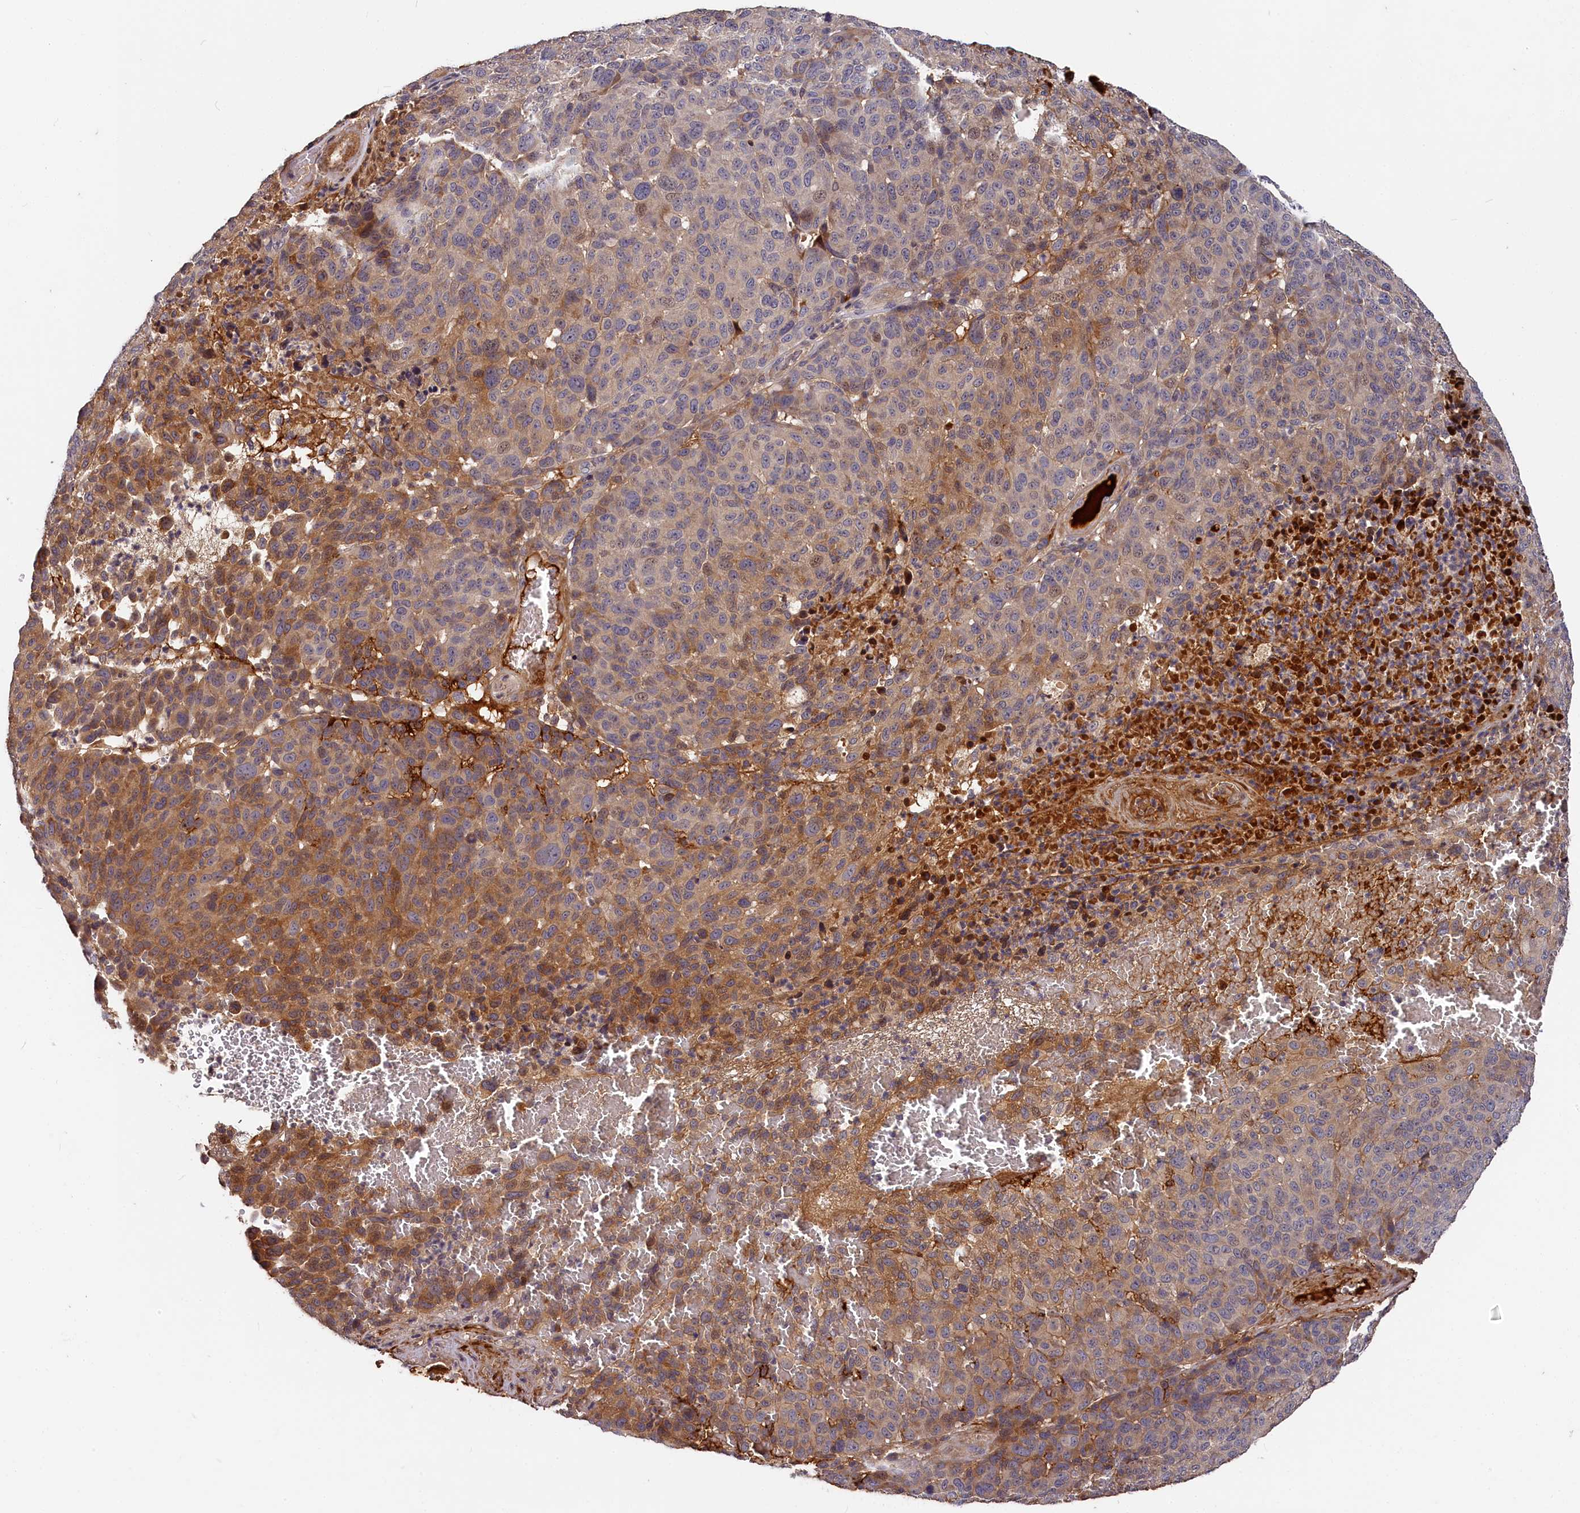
{"staining": {"intensity": "moderate", "quantity": "25%-75%", "location": "cytoplasmic/membranous"}, "tissue": "melanoma", "cell_type": "Tumor cells", "image_type": "cancer", "snomed": [{"axis": "morphology", "description": "Malignant melanoma, NOS"}, {"axis": "topography", "description": "Skin"}], "caption": "About 25%-75% of tumor cells in malignant melanoma demonstrate moderate cytoplasmic/membranous protein positivity as visualized by brown immunohistochemical staining.", "gene": "ITIH1", "patient": {"sex": "male", "age": 49}}